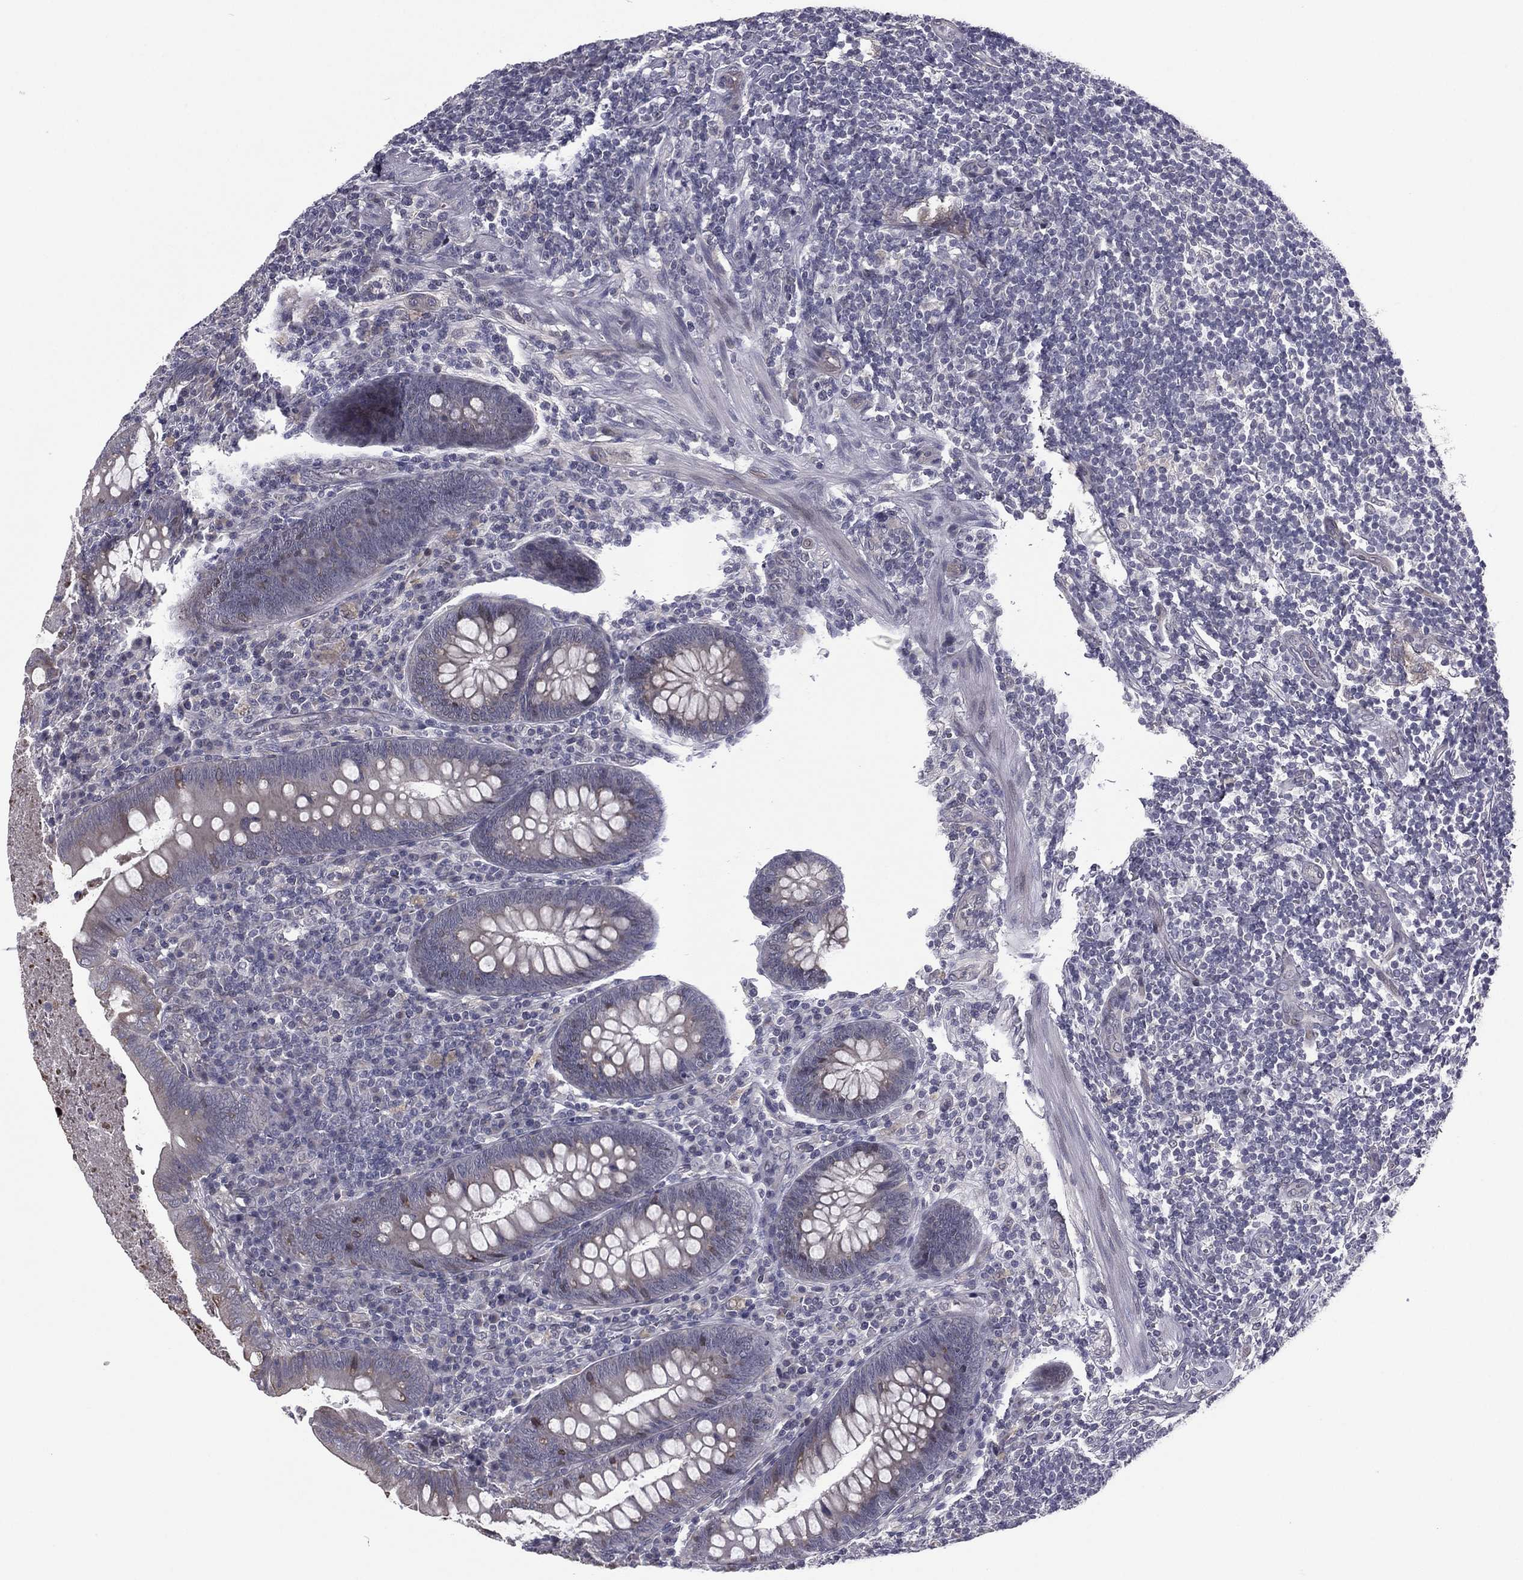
{"staining": {"intensity": "negative", "quantity": "none", "location": "none"}, "tissue": "appendix", "cell_type": "Glandular cells", "image_type": "normal", "snomed": [{"axis": "morphology", "description": "Normal tissue, NOS"}, {"axis": "topography", "description": "Appendix"}], "caption": "The image reveals no staining of glandular cells in unremarkable appendix.", "gene": "ACTRT2", "patient": {"sex": "male", "age": 47}}